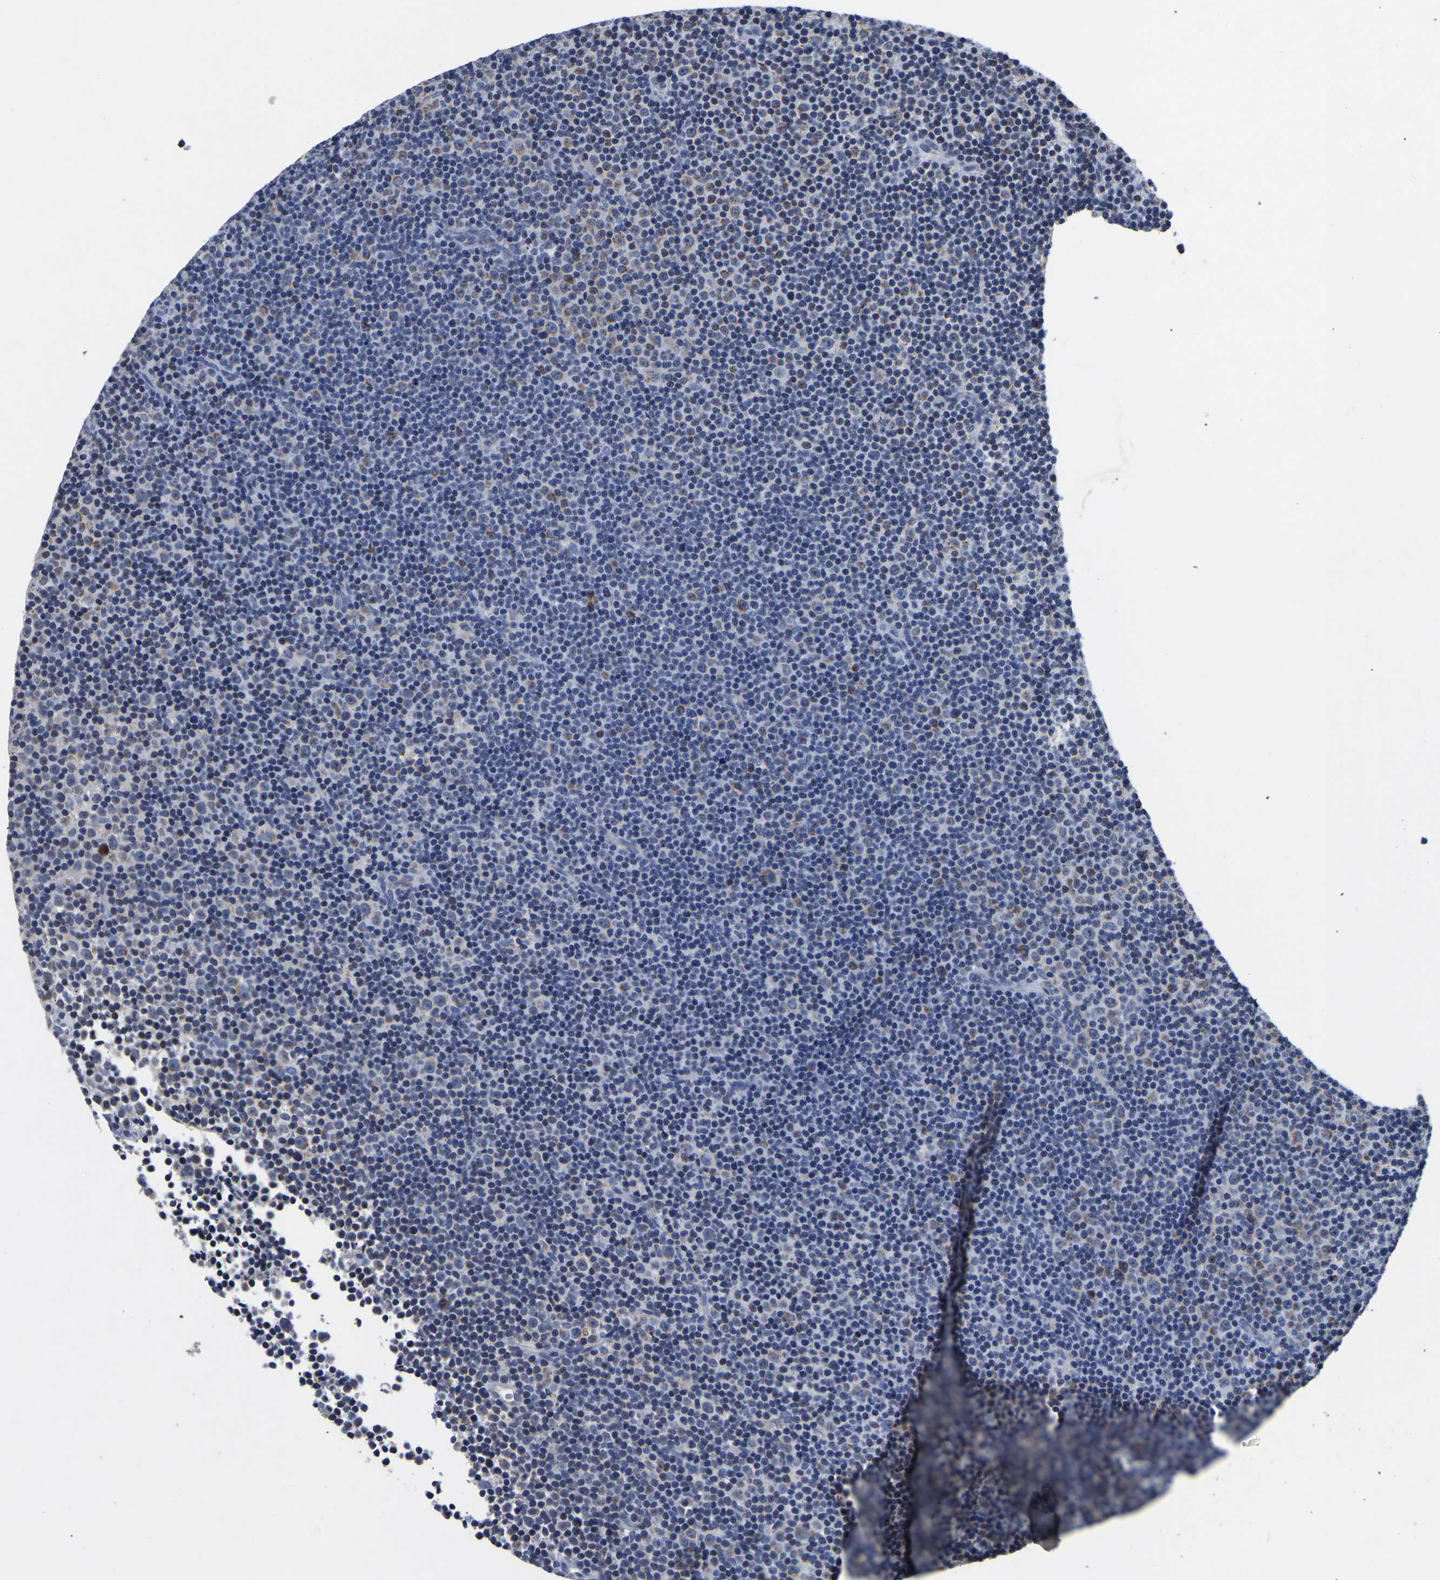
{"staining": {"intensity": "moderate", "quantity": "<25%", "location": "cytoplasmic/membranous"}, "tissue": "lymphoma", "cell_type": "Tumor cells", "image_type": "cancer", "snomed": [{"axis": "morphology", "description": "Malignant lymphoma, non-Hodgkin's type, Low grade"}, {"axis": "topography", "description": "Lymph node"}], "caption": "DAB immunohistochemical staining of lymphoma shows moderate cytoplasmic/membranous protein staining in approximately <25% of tumor cells.", "gene": "FGD5", "patient": {"sex": "female", "age": 67}}